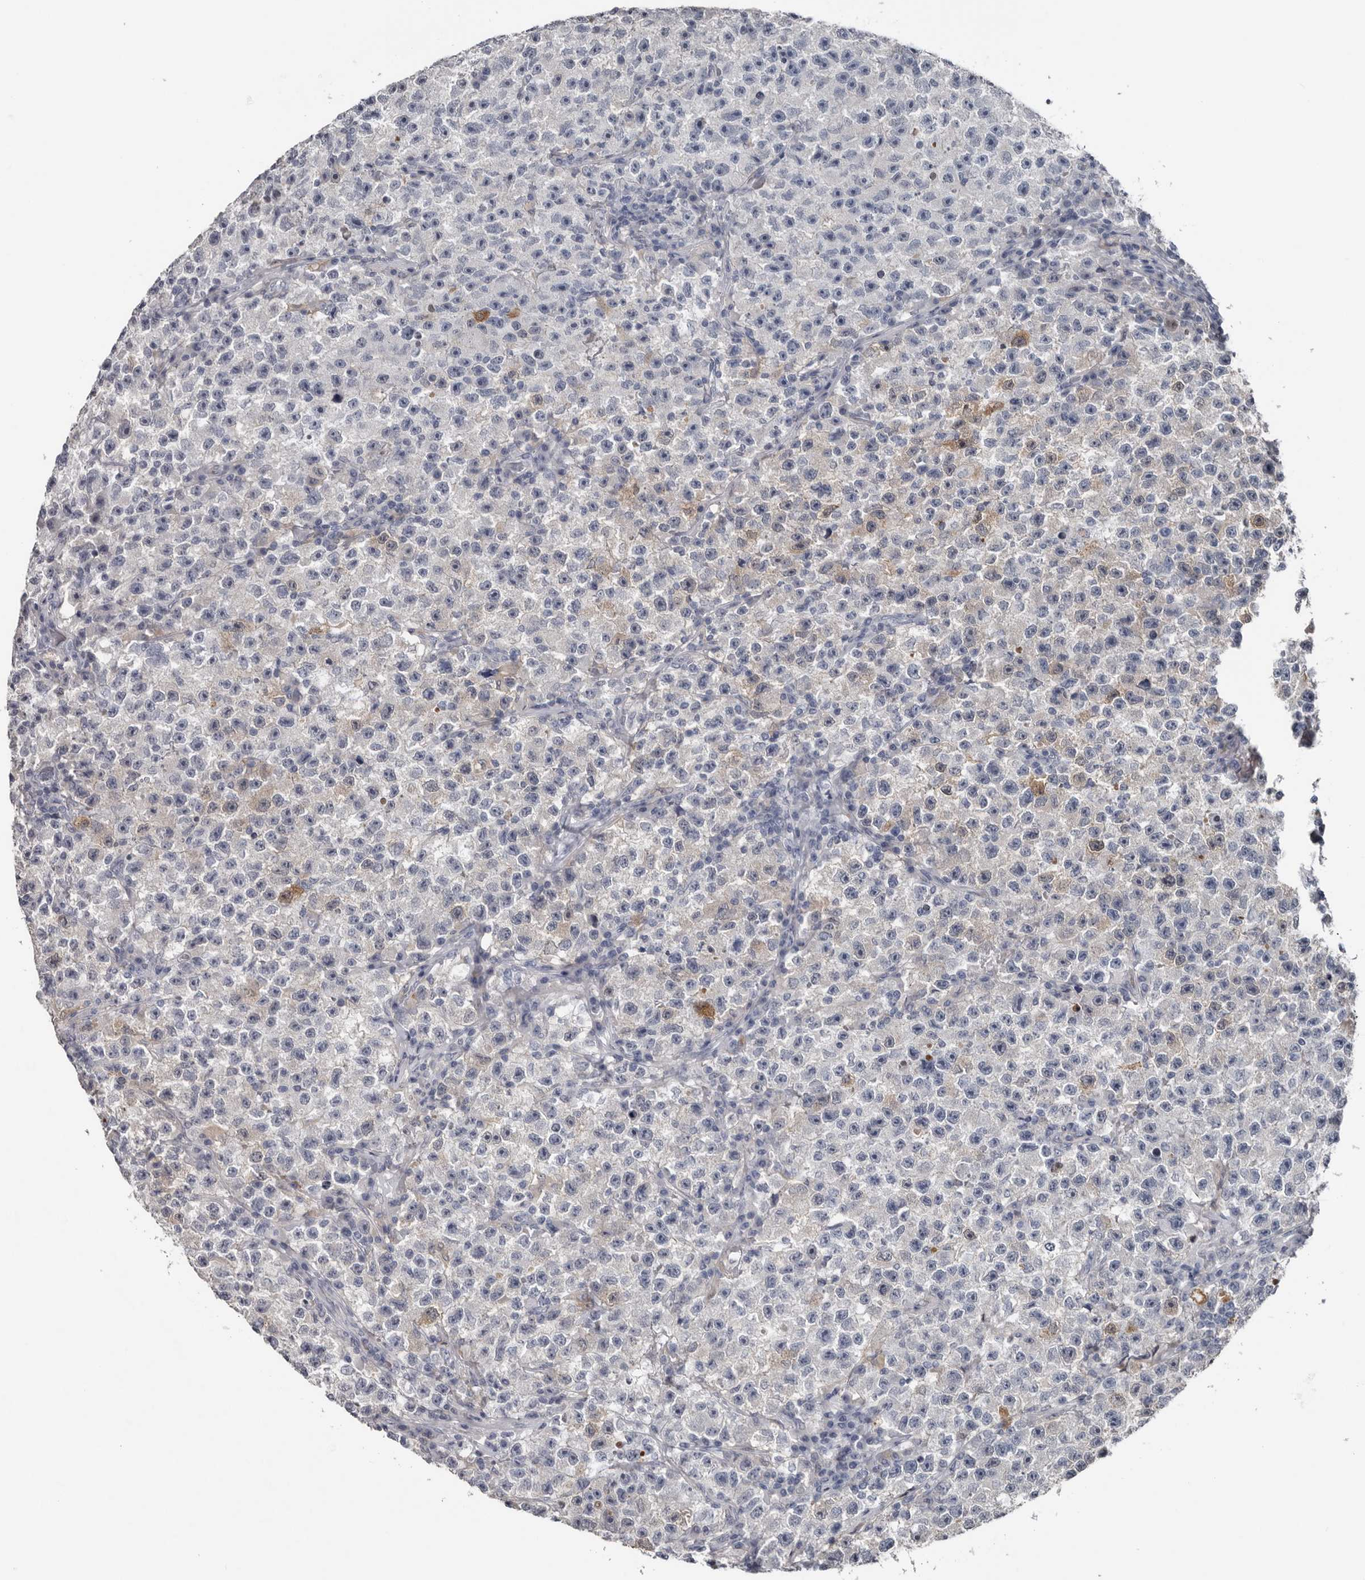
{"staining": {"intensity": "negative", "quantity": "none", "location": "none"}, "tissue": "testis cancer", "cell_type": "Tumor cells", "image_type": "cancer", "snomed": [{"axis": "morphology", "description": "Seminoma, NOS"}, {"axis": "topography", "description": "Testis"}], "caption": "Immunohistochemical staining of testis cancer displays no significant positivity in tumor cells.", "gene": "FABP7", "patient": {"sex": "male", "age": 22}}